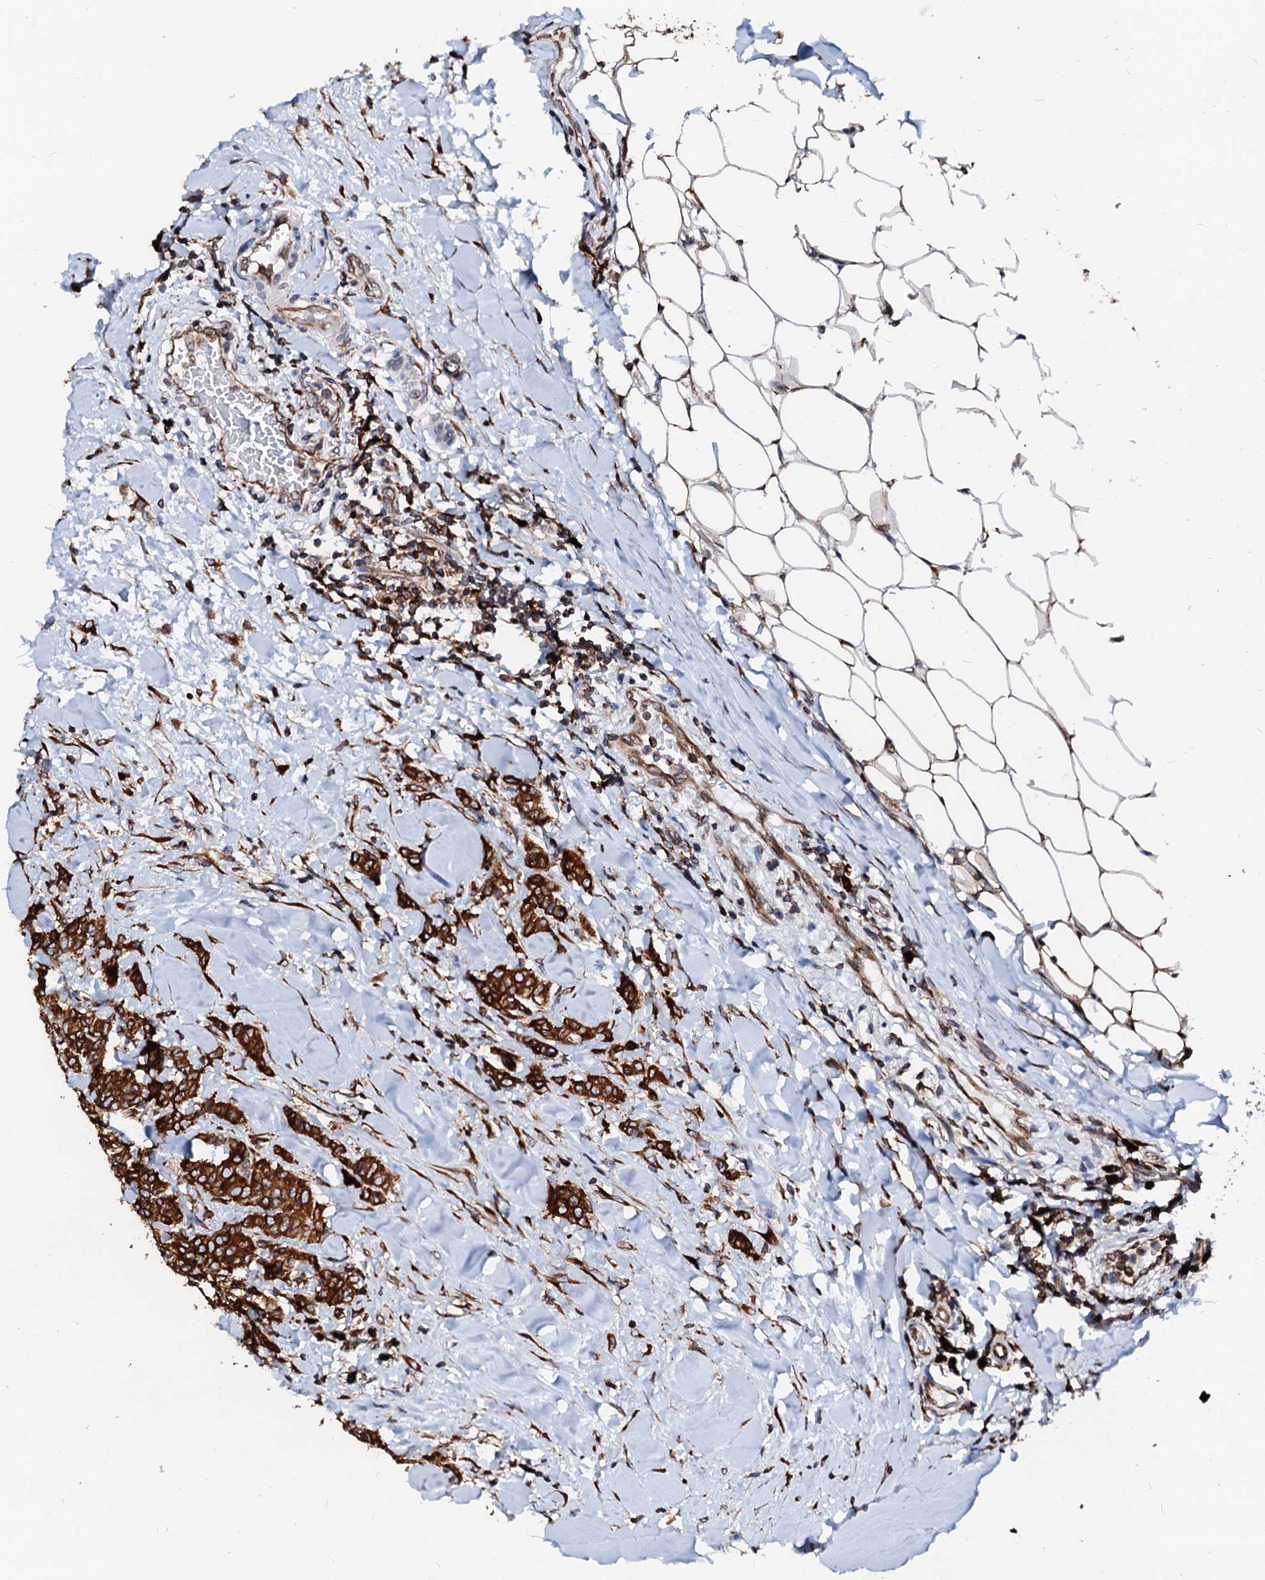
{"staining": {"intensity": "strong", "quantity": ">75%", "location": "cytoplasmic/membranous"}, "tissue": "breast cancer", "cell_type": "Tumor cells", "image_type": "cancer", "snomed": [{"axis": "morphology", "description": "Duct carcinoma"}, {"axis": "topography", "description": "Breast"}], "caption": "Immunohistochemical staining of breast cancer (intraductal carcinoma) demonstrates high levels of strong cytoplasmic/membranous staining in about >75% of tumor cells.", "gene": "DERL1", "patient": {"sex": "female", "age": 40}}